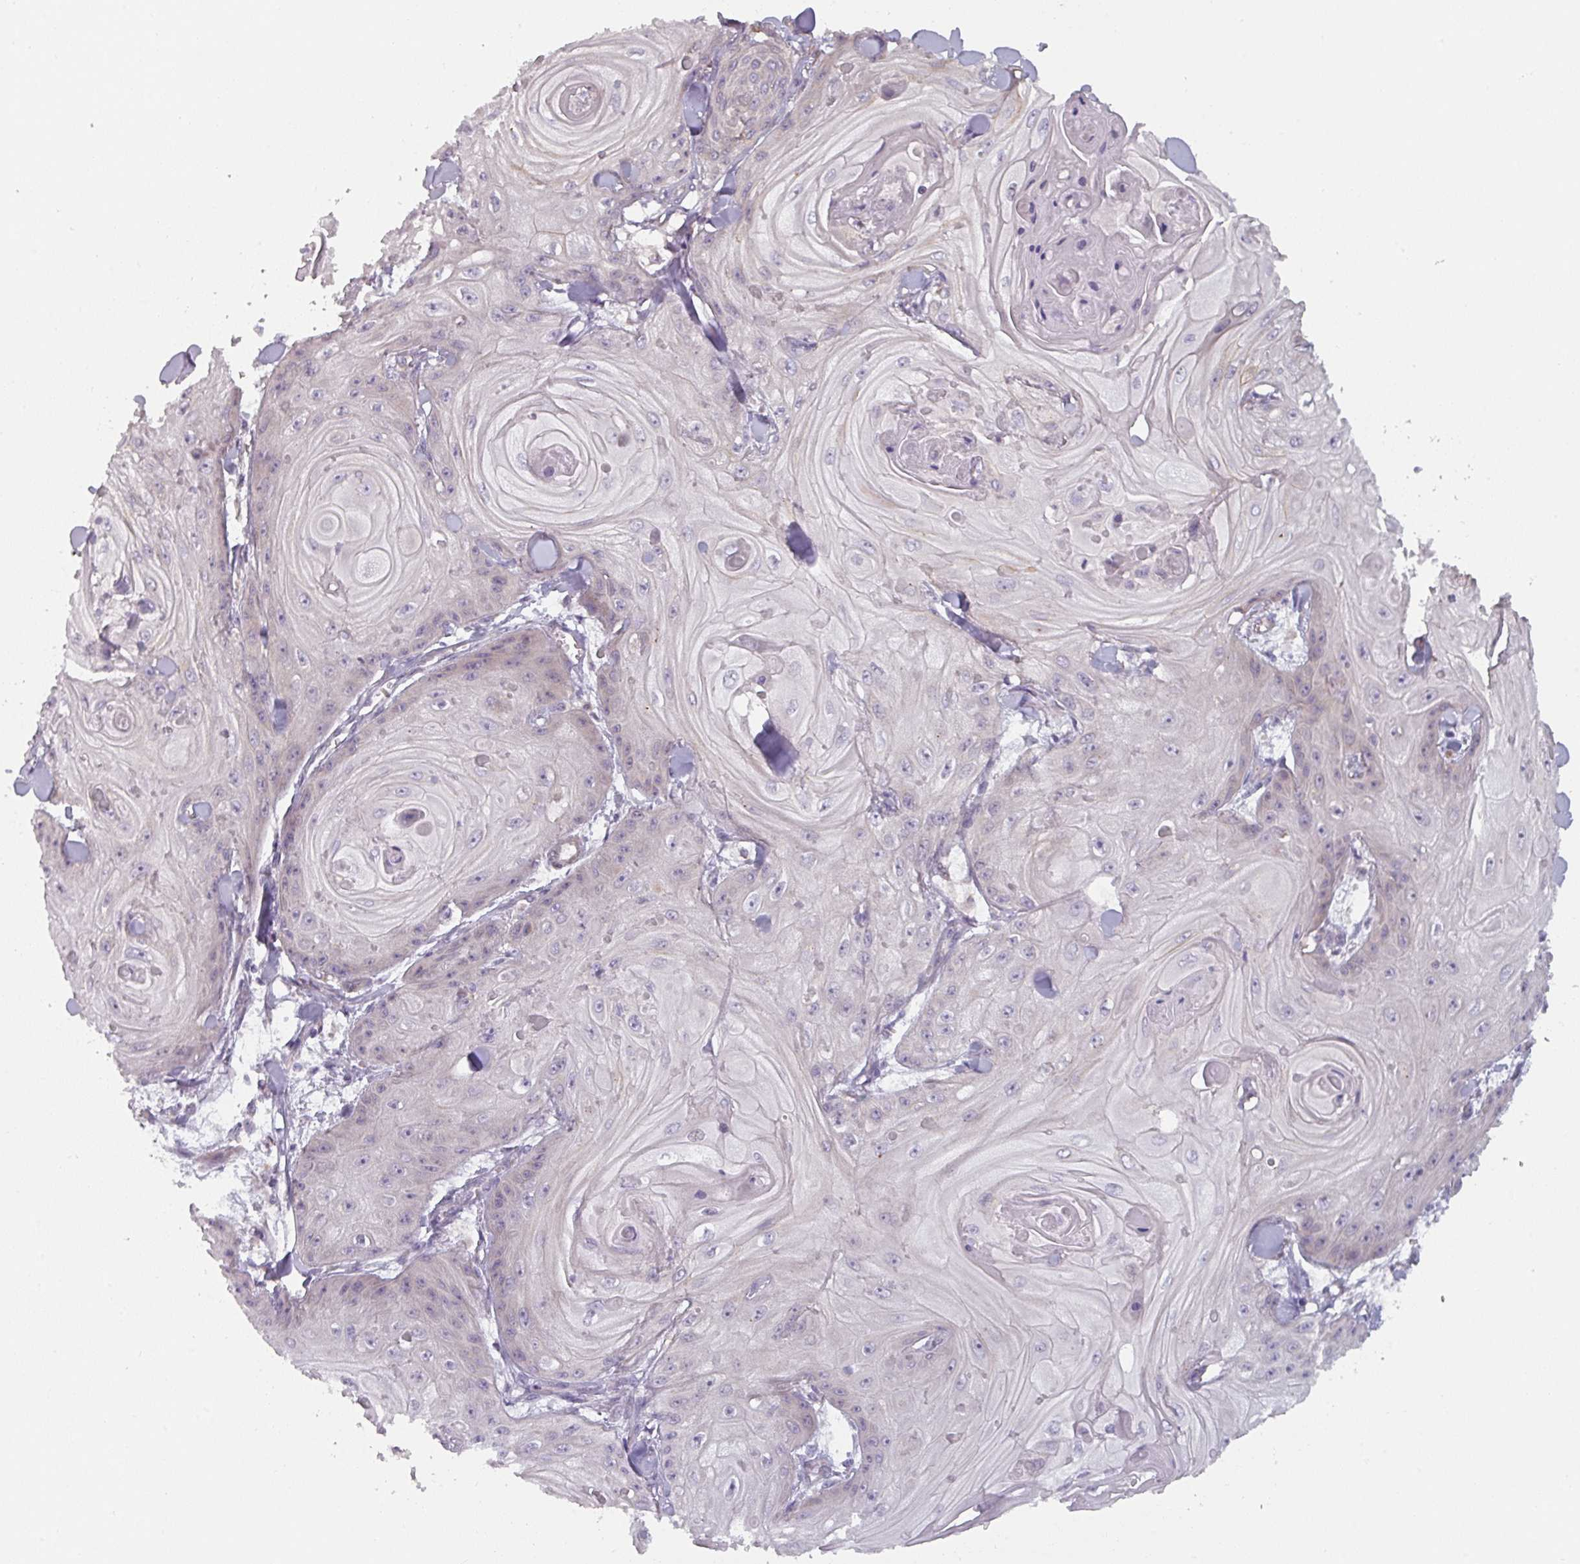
{"staining": {"intensity": "negative", "quantity": "none", "location": "none"}, "tissue": "skin cancer", "cell_type": "Tumor cells", "image_type": "cancer", "snomed": [{"axis": "morphology", "description": "Squamous cell carcinoma, NOS"}, {"axis": "topography", "description": "Skin"}], "caption": "IHC histopathology image of neoplastic tissue: human skin cancer (squamous cell carcinoma) stained with DAB demonstrates no significant protein staining in tumor cells.", "gene": "TAPT1", "patient": {"sex": "male", "age": 74}}